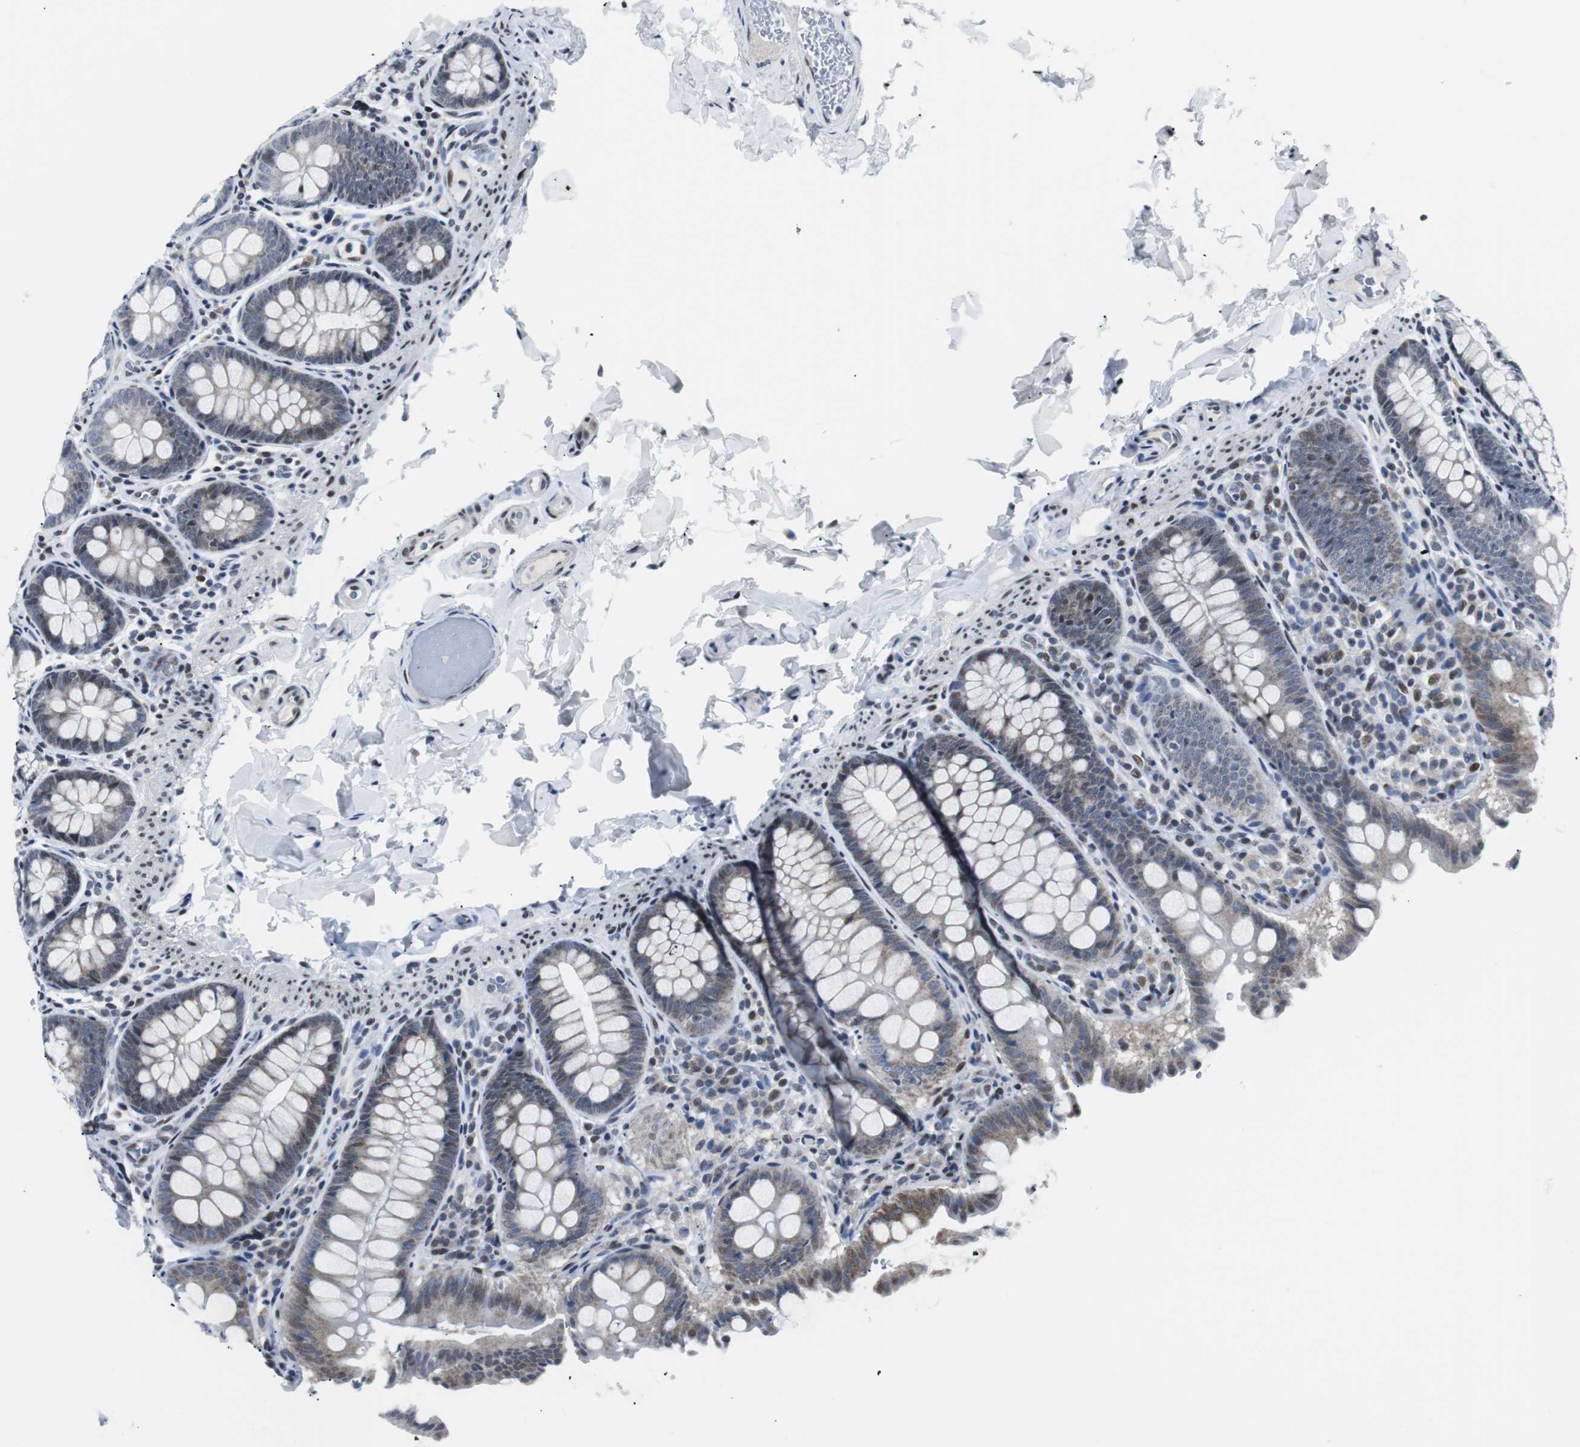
{"staining": {"intensity": "negative", "quantity": "none", "location": "none"}, "tissue": "colon", "cell_type": "Endothelial cells", "image_type": "normal", "snomed": [{"axis": "morphology", "description": "Normal tissue, NOS"}, {"axis": "topography", "description": "Colon"}], "caption": "Benign colon was stained to show a protein in brown. There is no significant positivity in endothelial cells. (Brightfield microscopy of DAB immunohistochemistry (IHC) at high magnification).", "gene": "MTA1", "patient": {"sex": "female", "age": 61}}